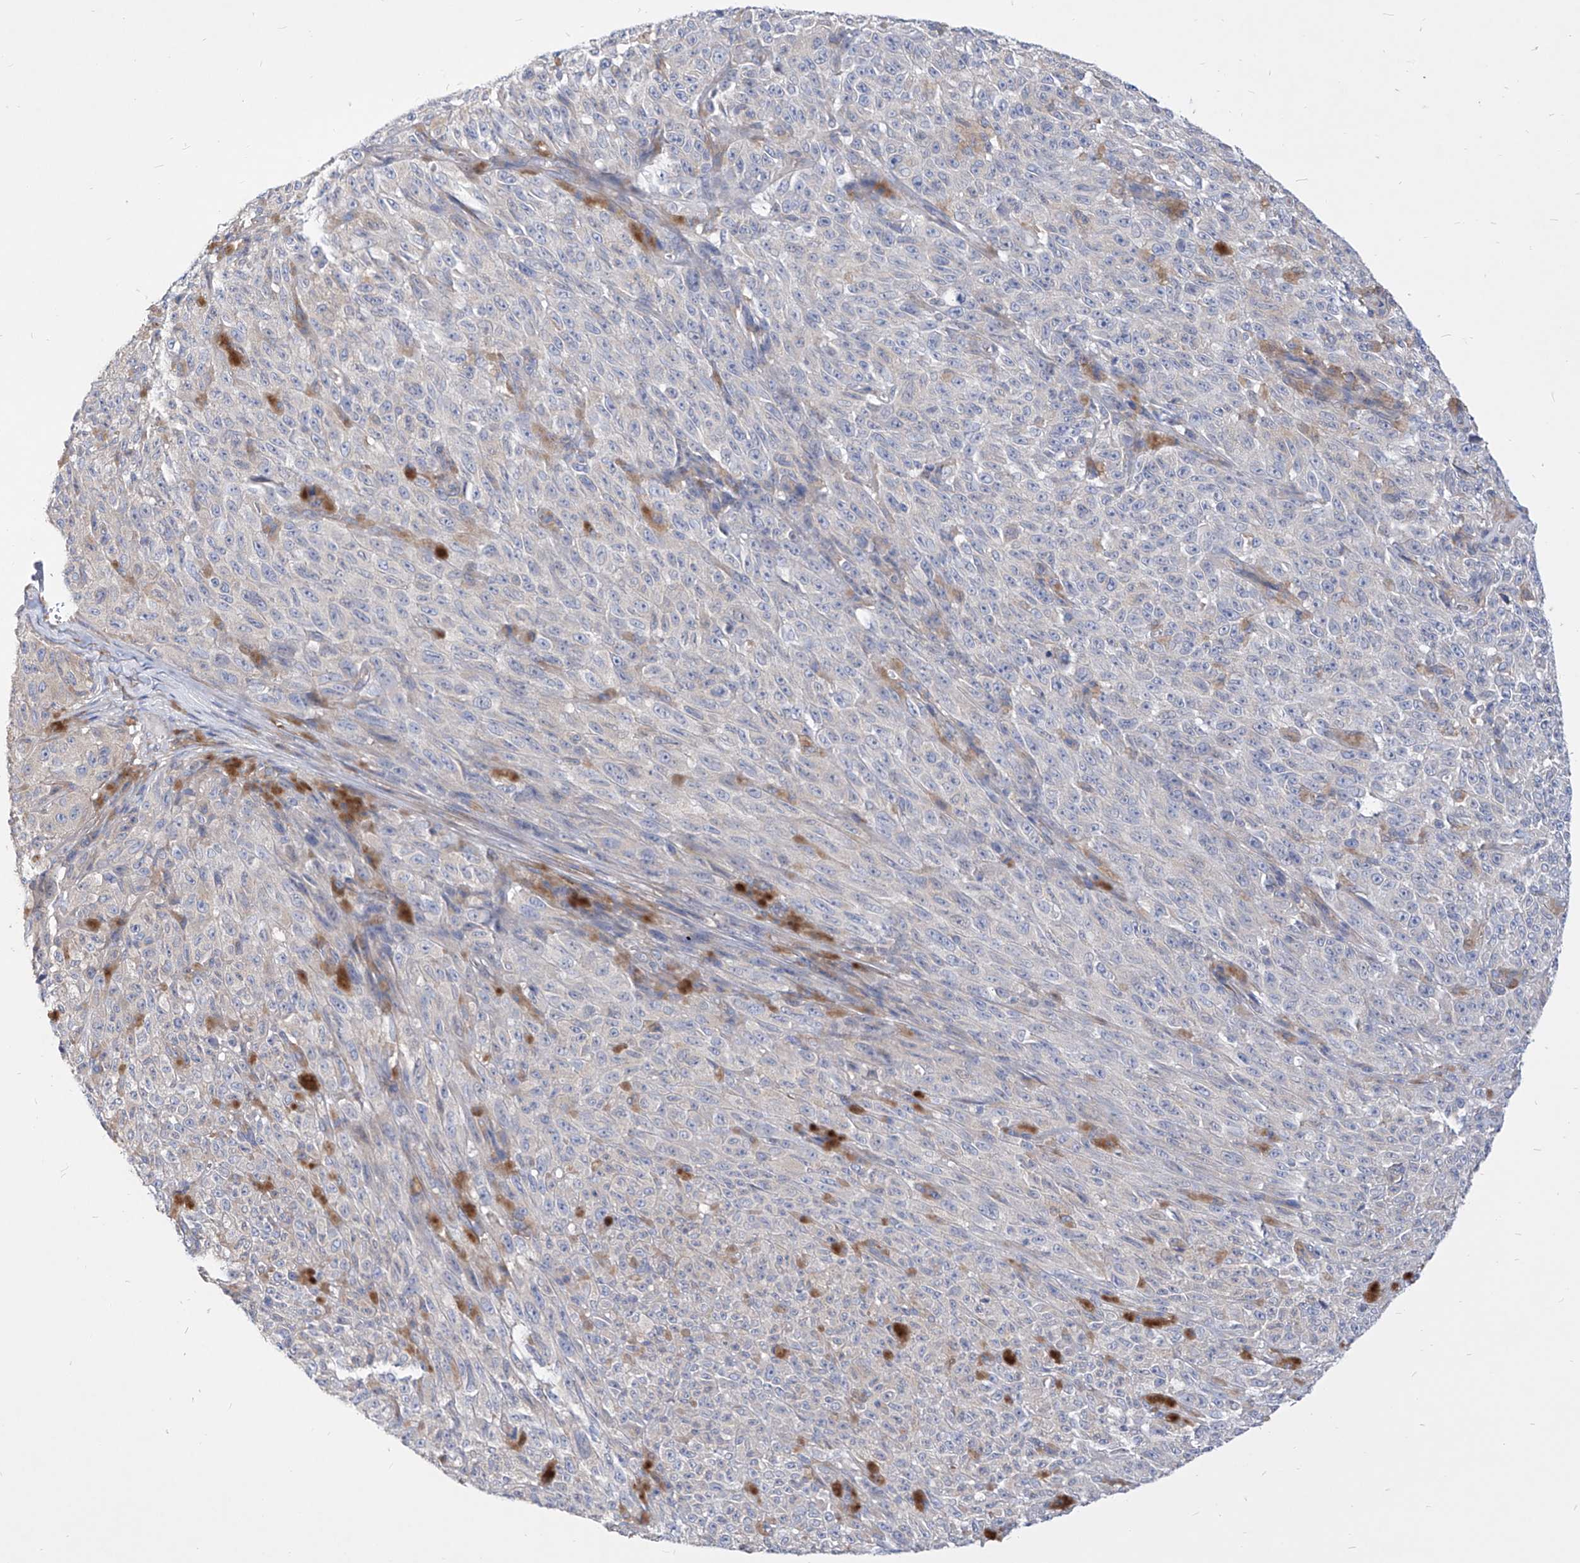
{"staining": {"intensity": "negative", "quantity": "none", "location": "none"}, "tissue": "melanoma", "cell_type": "Tumor cells", "image_type": "cancer", "snomed": [{"axis": "morphology", "description": "Malignant melanoma, NOS"}, {"axis": "topography", "description": "Skin"}], "caption": "Tumor cells are negative for brown protein staining in malignant melanoma.", "gene": "UFL1", "patient": {"sex": "female", "age": 82}}